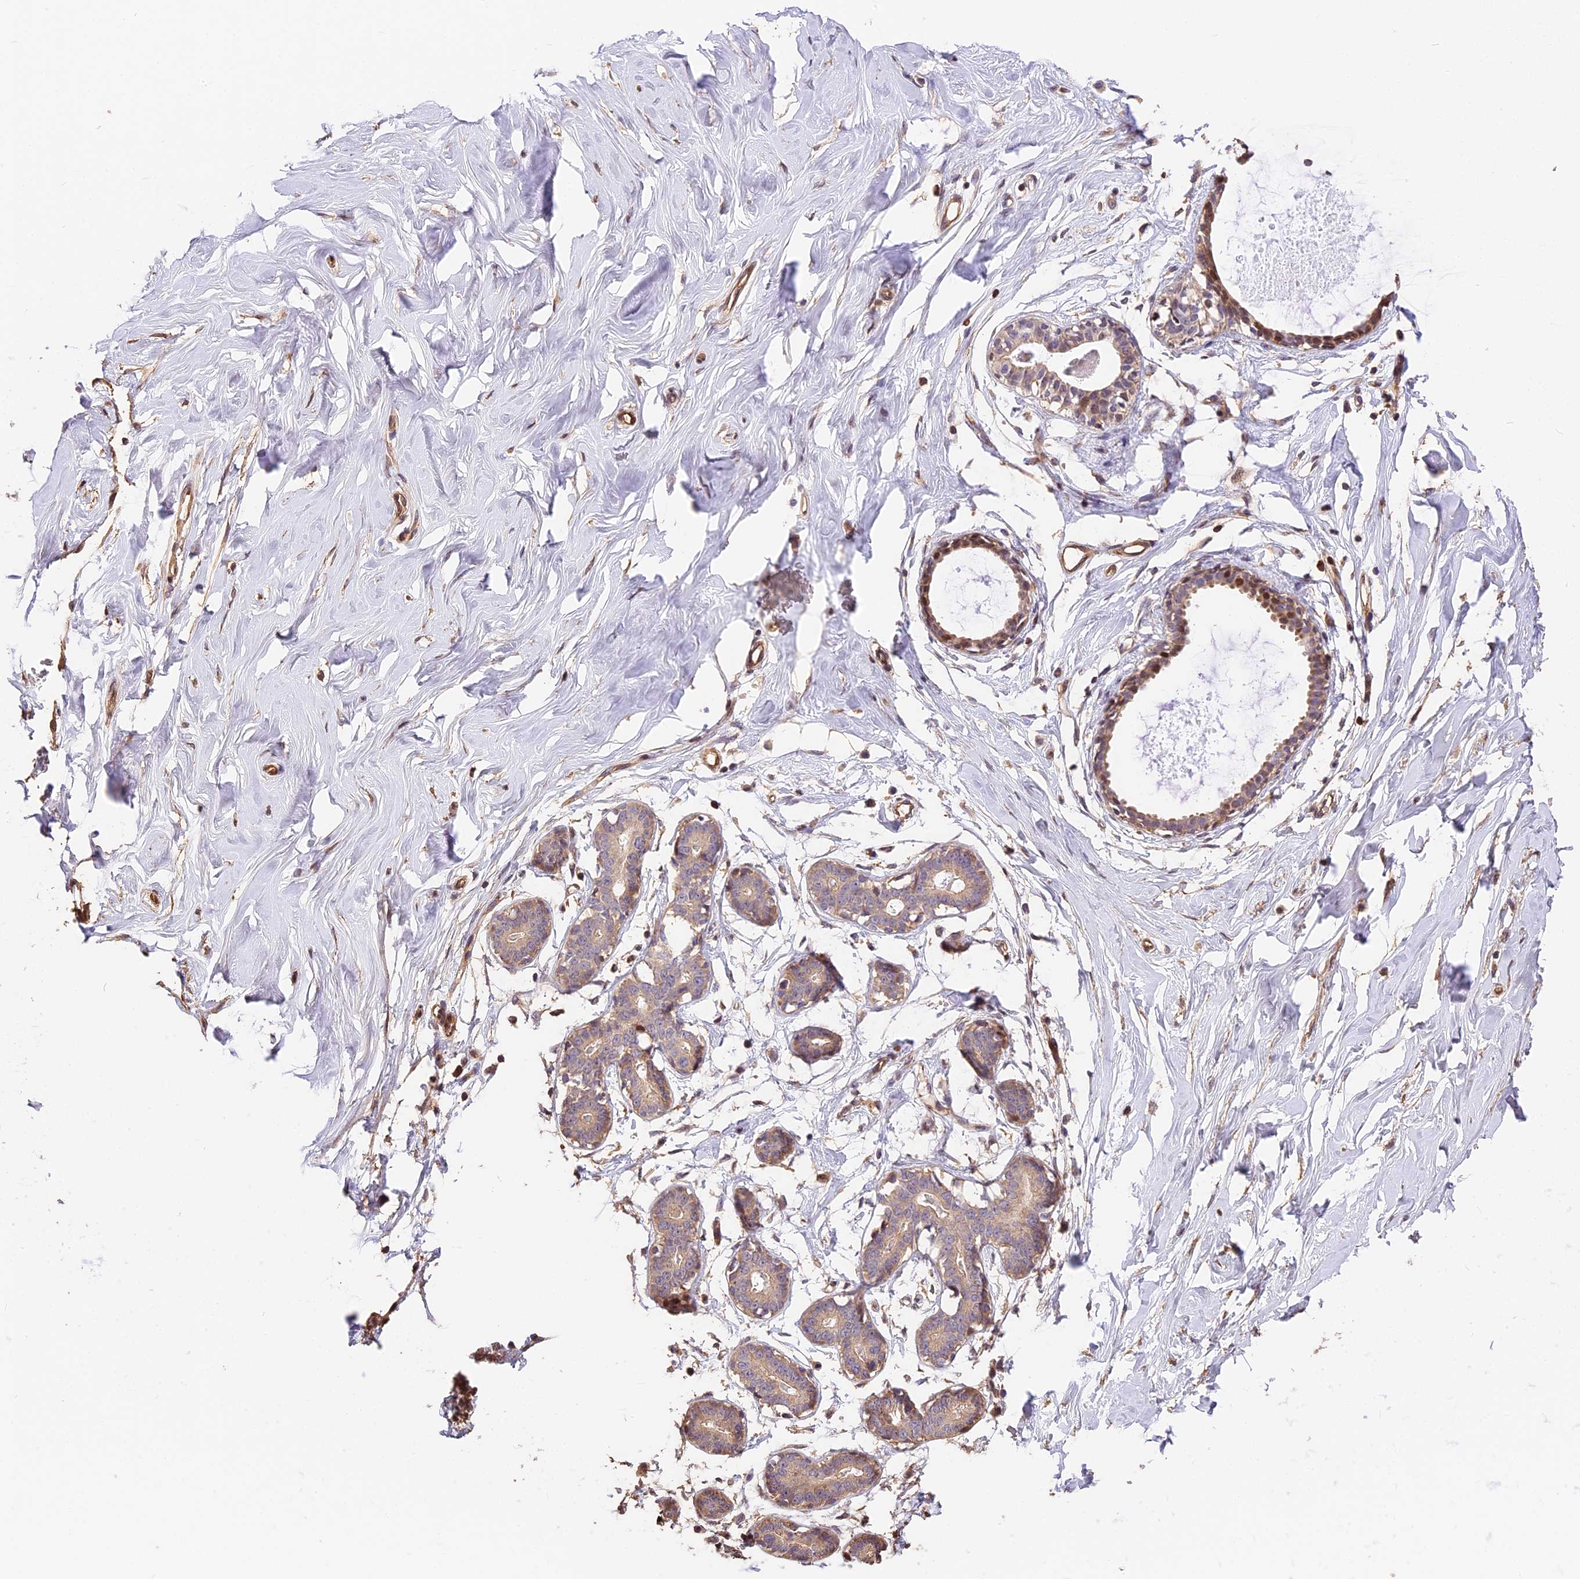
{"staining": {"intensity": "weak", "quantity": ">75%", "location": "cytoplasmic/membranous"}, "tissue": "breast", "cell_type": "Adipocytes", "image_type": "normal", "snomed": [{"axis": "morphology", "description": "Normal tissue, NOS"}, {"axis": "morphology", "description": "Adenoma, NOS"}, {"axis": "topography", "description": "Breast"}], "caption": "This is a histology image of immunohistochemistry (IHC) staining of normal breast, which shows weak staining in the cytoplasmic/membranous of adipocytes.", "gene": "ARHGAP17", "patient": {"sex": "female", "age": 23}}